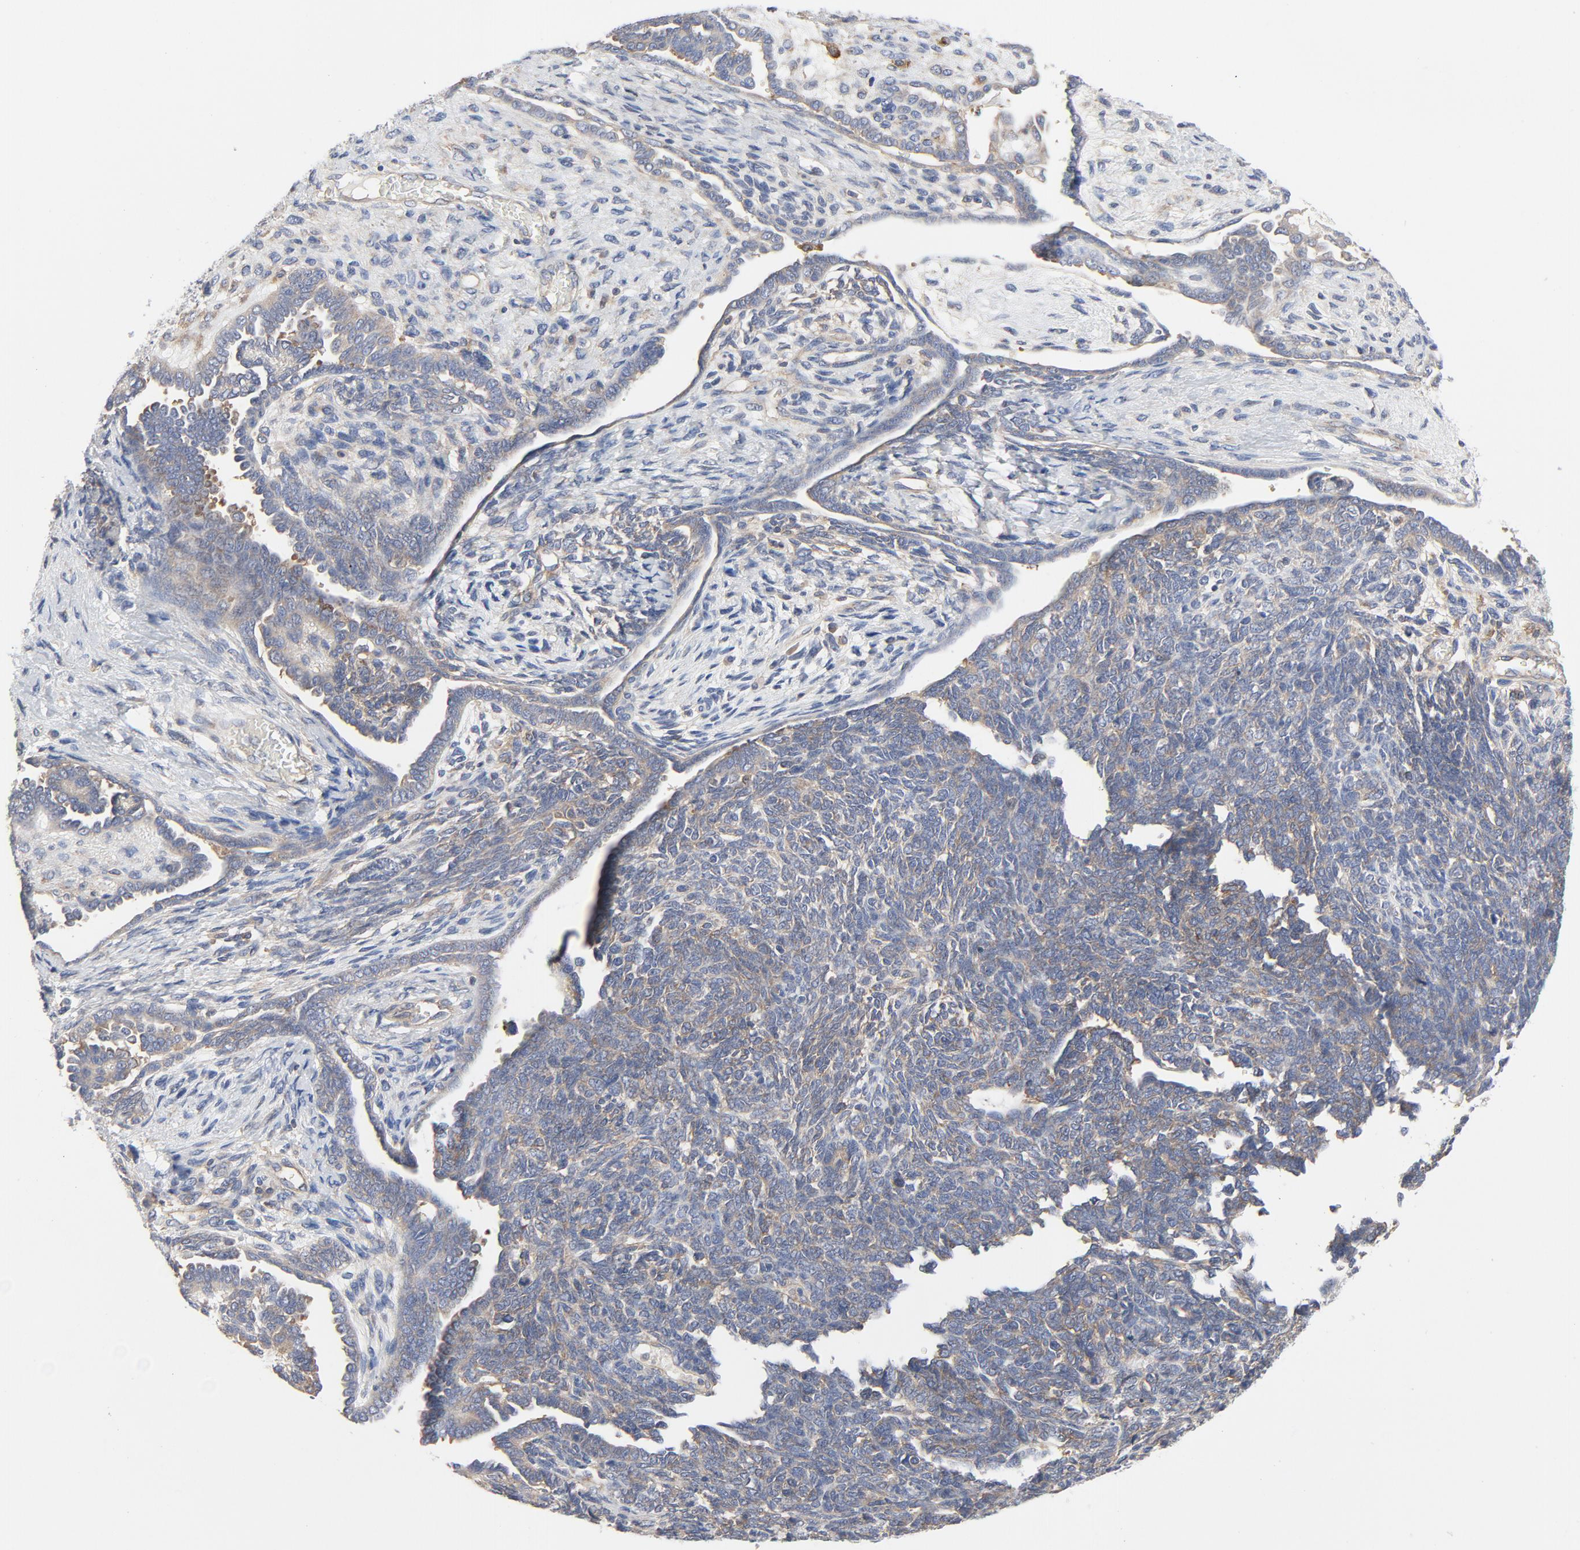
{"staining": {"intensity": "weak", "quantity": "<25%", "location": "cytoplasmic/membranous"}, "tissue": "endometrial cancer", "cell_type": "Tumor cells", "image_type": "cancer", "snomed": [{"axis": "morphology", "description": "Neoplasm, malignant, NOS"}, {"axis": "topography", "description": "Endometrium"}], "caption": "High magnification brightfield microscopy of endometrial cancer (neoplasm (malignant)) stained with DAB (3,3'-diaminobenzidine) (brown) and counterstained with hematoxylin (blue): tumor cells show no significant staining.", "gene": "RABEP1", "patient": {"sex": "female", "age": 74}}